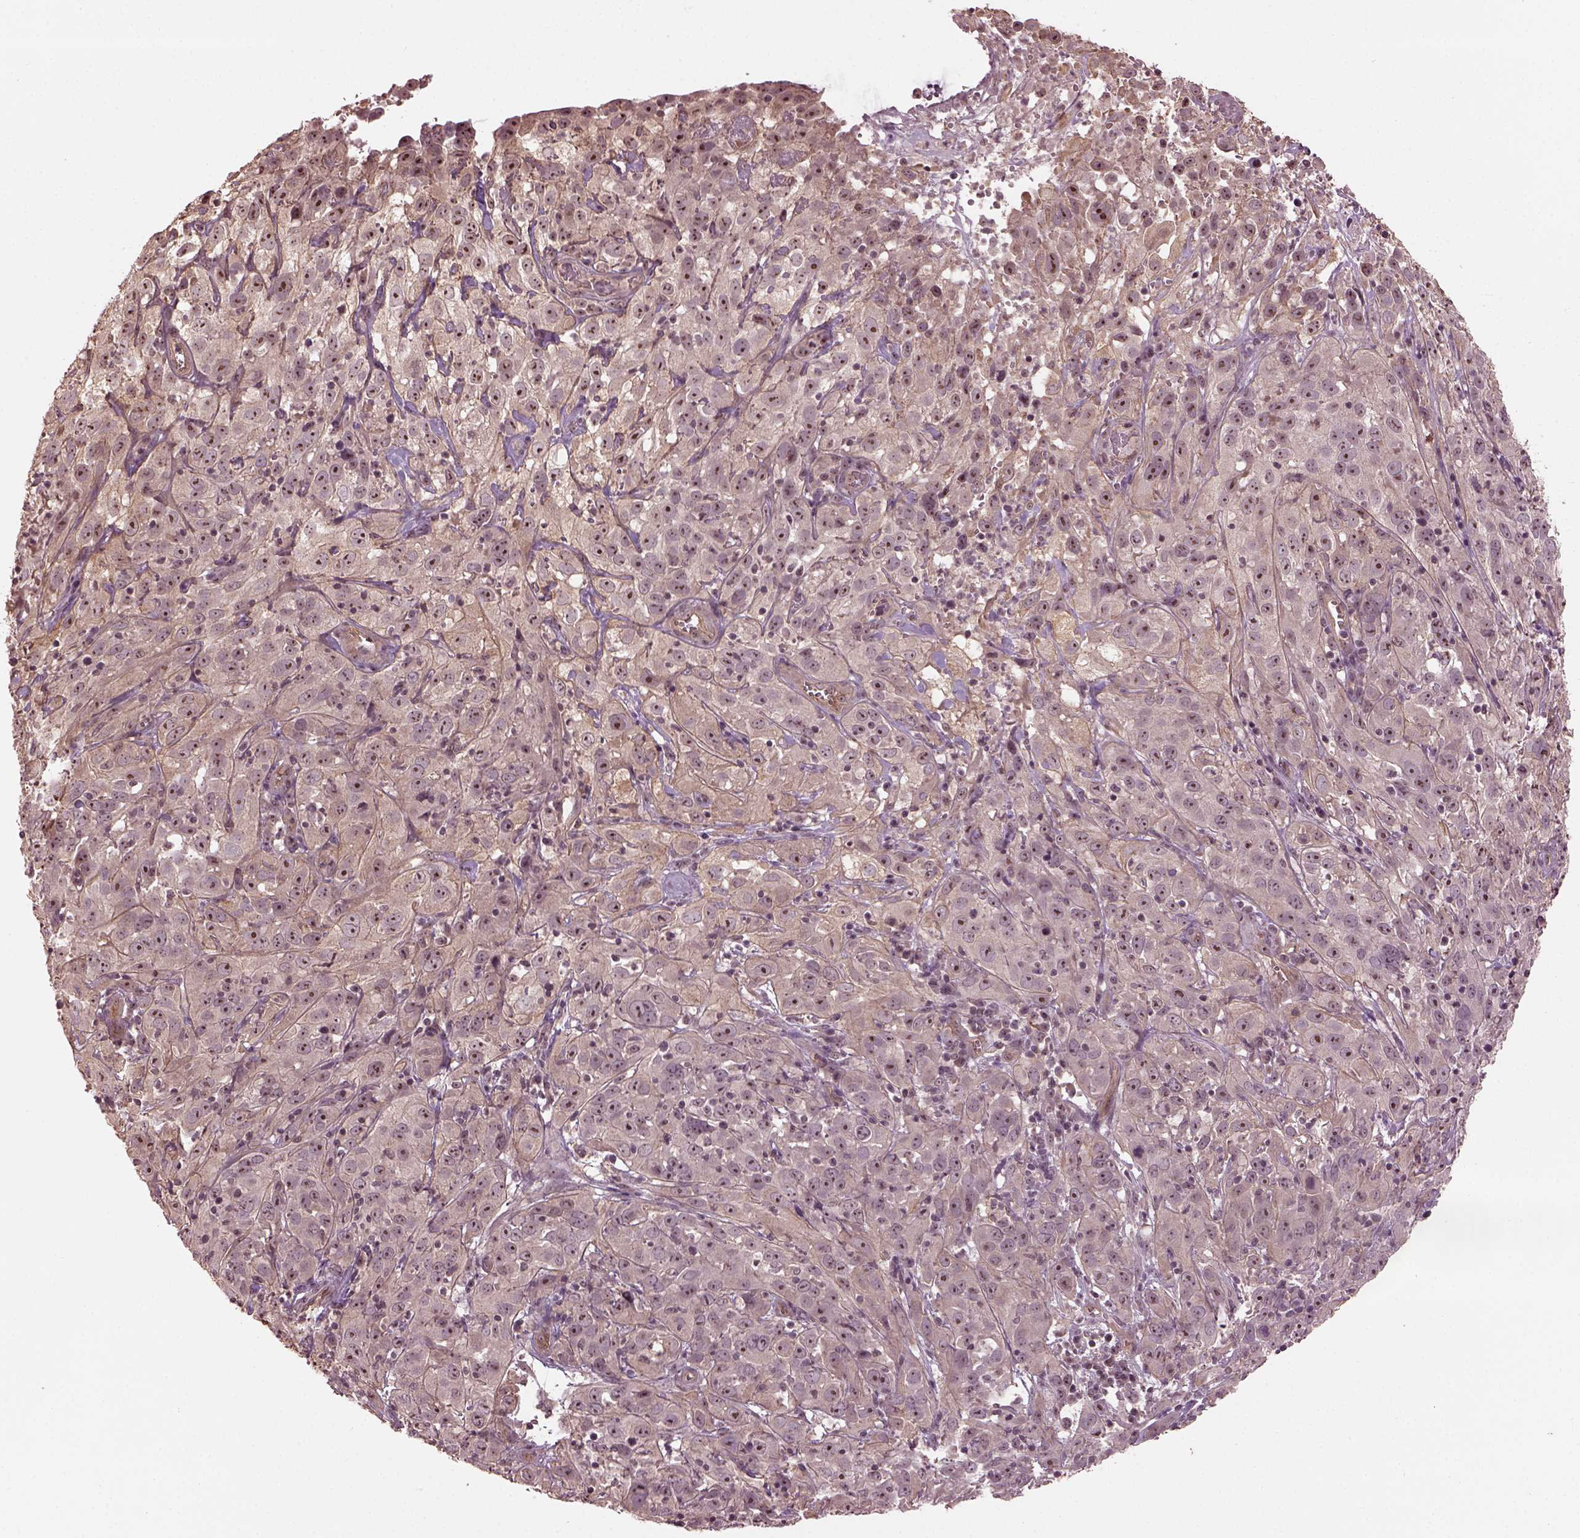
{"staining": {"intensity": "moderate", "quantity": ">75%", "location": "cytoplasmic/membranous,nuclear"}, "tissue": "cervical cancer", "cell_type": "Tumor cells", "image_type": "cancer", "snomed": [{"axis": "morphology", "description": "Squamous cell carcinoma, NOS"}, {"axis": "topography", "description": "Cervix"}], "caption": "The histopathology image demonstrates staining of cervical cancer (squamous cell carcinoma), revealing moderate cytoplasmic/membranous and nuclear protein staining (brown color) within tumor cells. (Brightfield microscopy of DAB IHC at high magnification).", "gene": "GNRH1", "patient": {"sex": "female", "age": 32}}